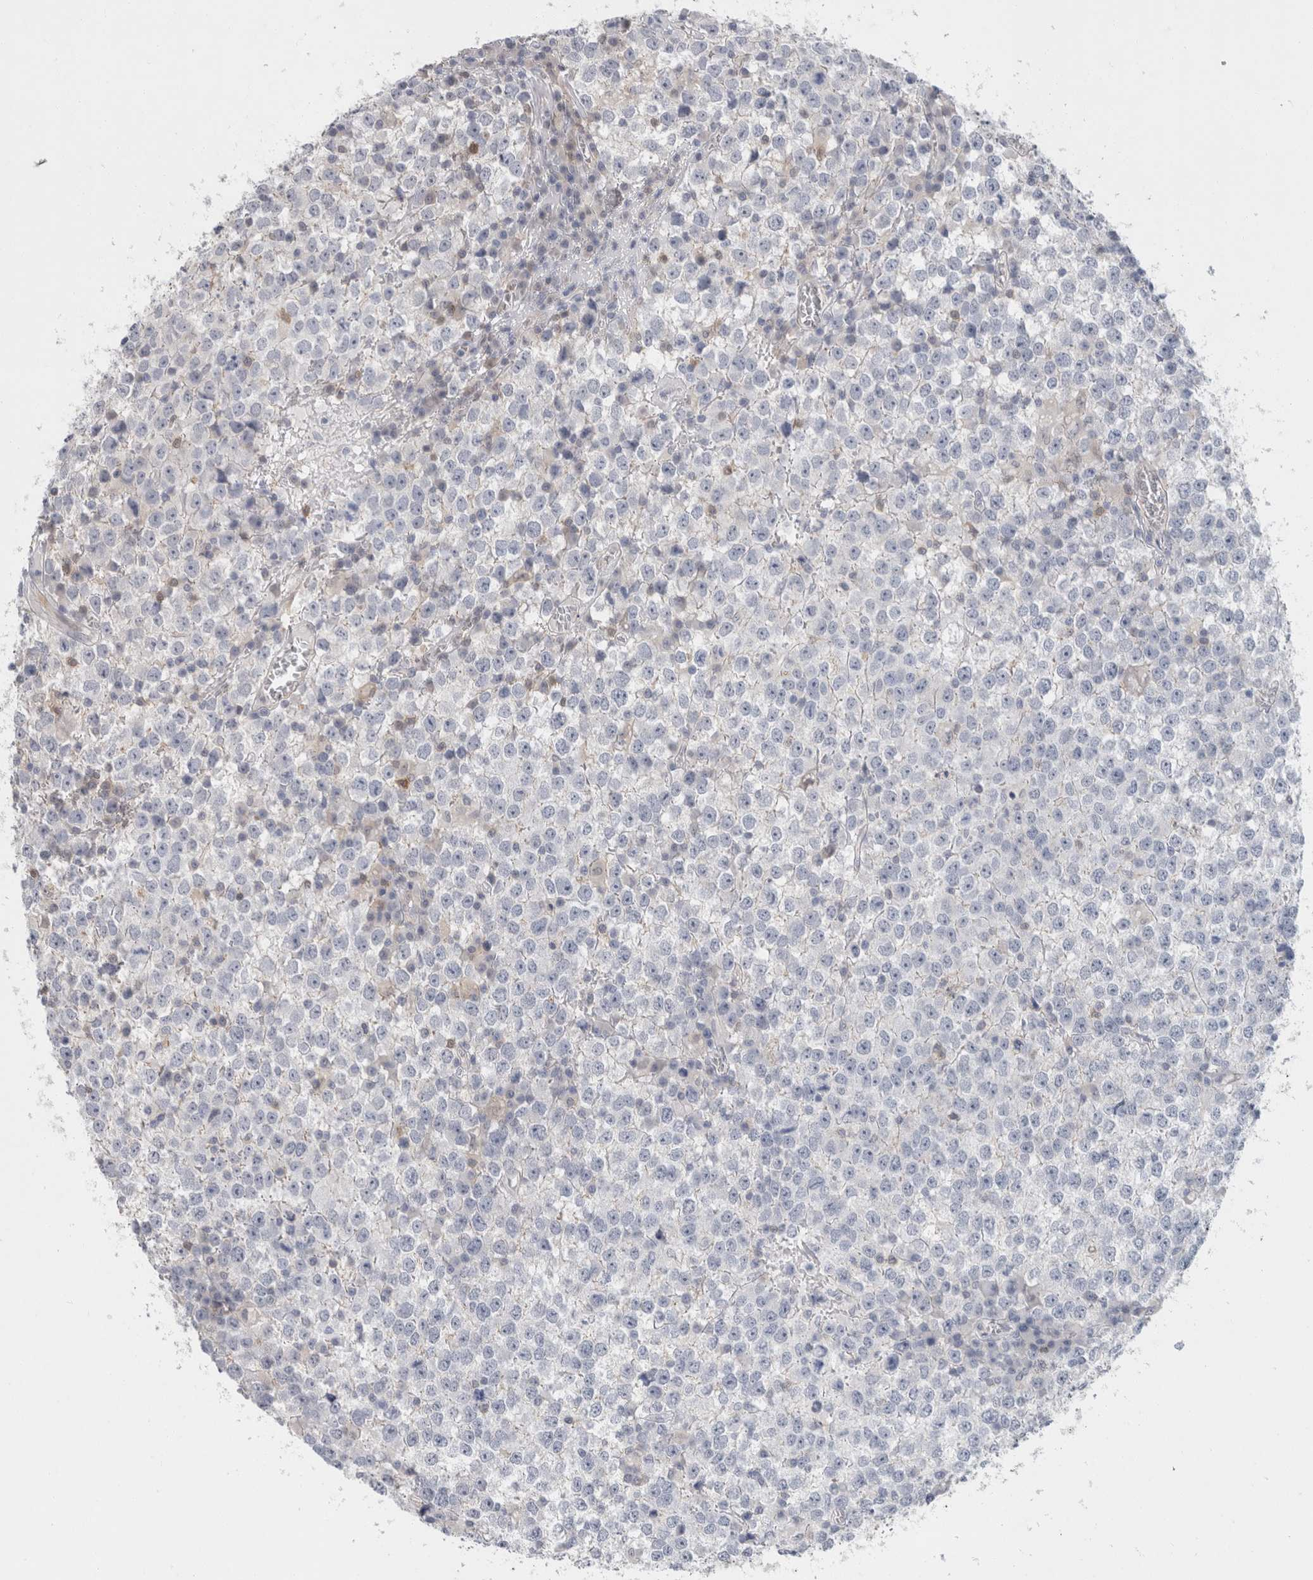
{"staining": {"intensity": "negative", "quantity": "none", "location": "none"}, "tissue": "testis cancer", "cell_type": "Tumor cells", "image_type": "cancer", "snomed": [{"axis": "morphology", "description": "Seminoma, NOS"}, {"axis": "topography", "description": "Testis"}], "caption": "High magnification brightfield microscopy of seminoma (testis) stained with DAB (brown) and counterstained with hematoxylin (blue): tumor cells show no significant expression.", "gene": "CASP6", "patient": {"sex": "male", "age": 65}}